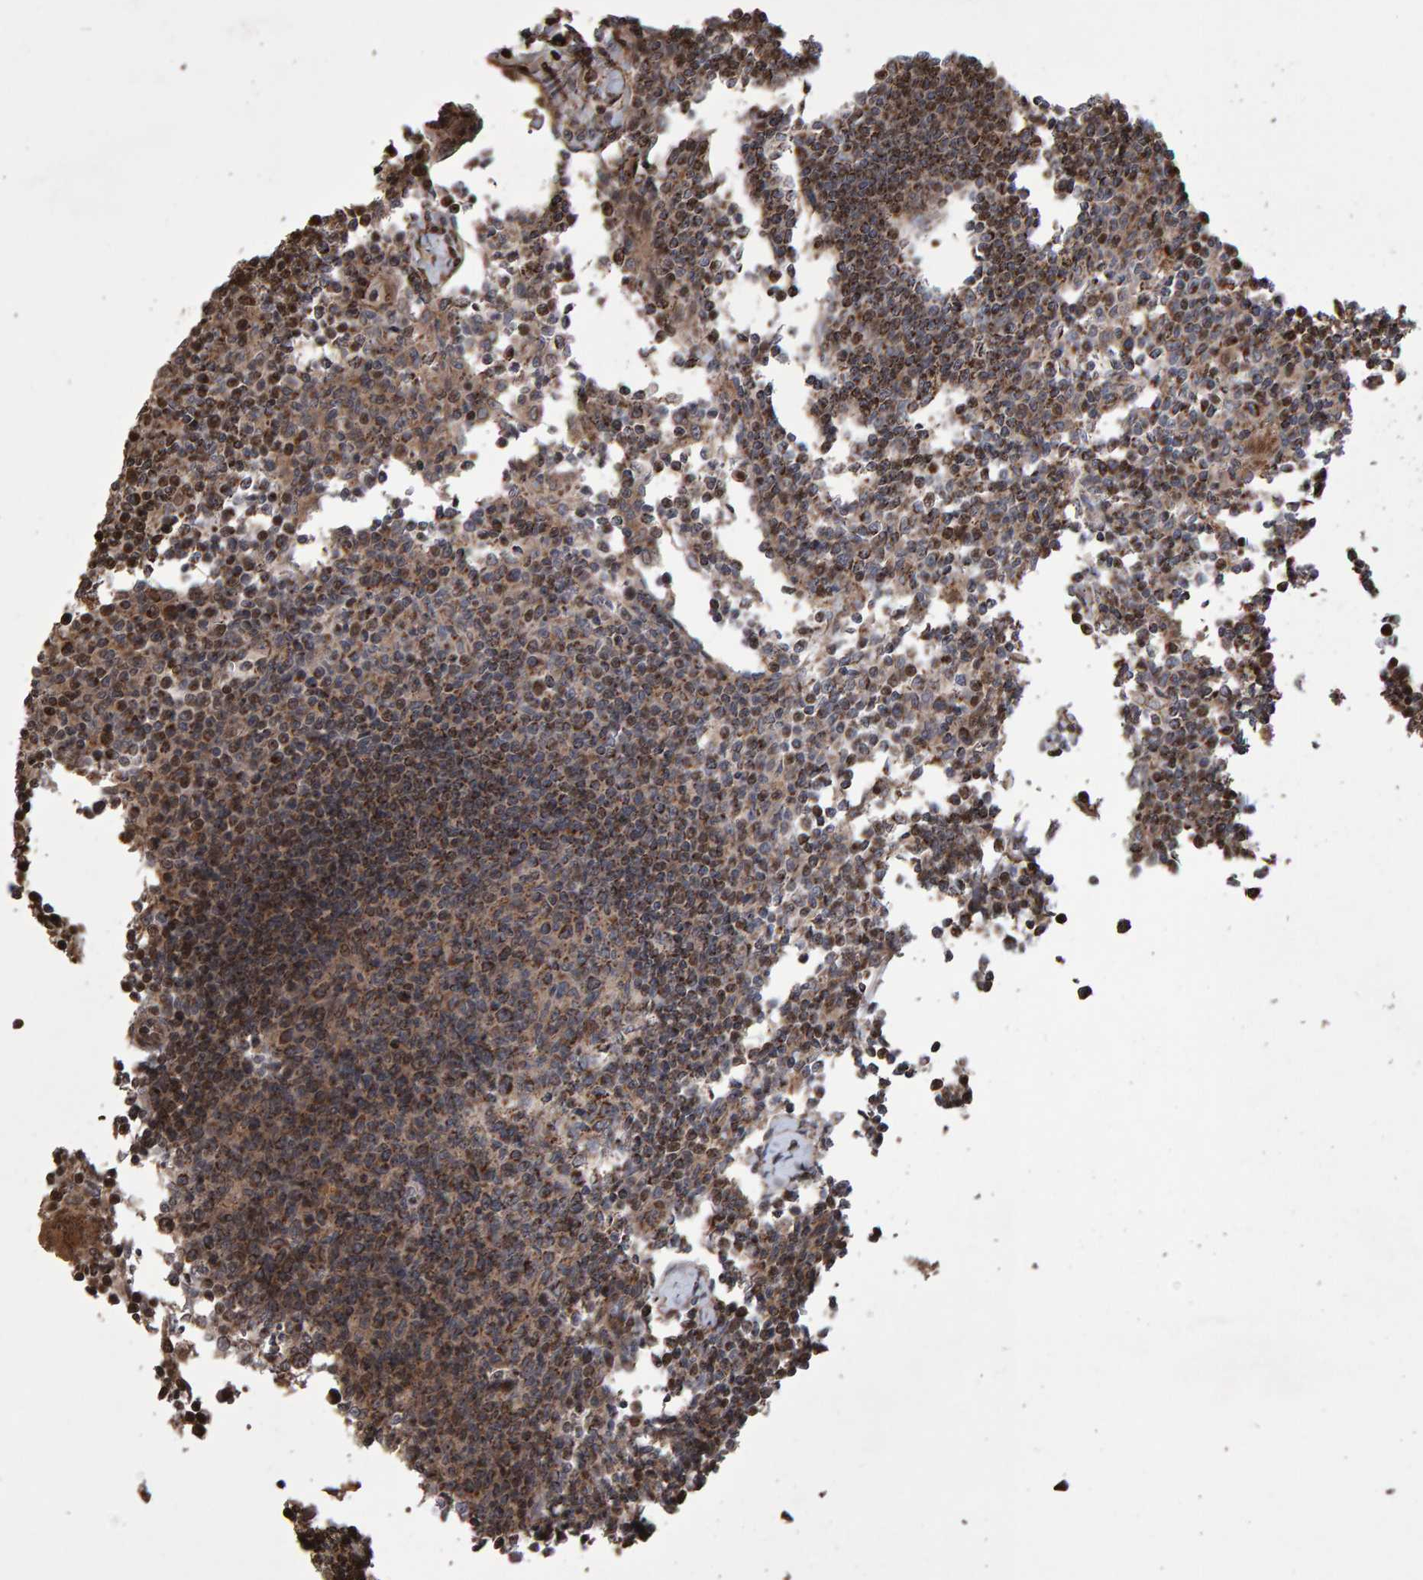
{"staining": {"intensity": "moderate", "quantity": ">75%", "location": "cytoplasmic/membranous"}, "tissue": "lymph node", "cell_type": "Germinal center cells", "image_type": "normal", "snomed": [{"axis": "morphology", "description": "Normal tissue, NOS"}, {"axis": "morphology", "description": "Inflammation, NOS"}, {"axis": "topography", "description": "Lymph node"}], "caption": "Lymph node stained for a protein demonstrates moderate cytoplasmic/membranous positivity in germinal center cells. (DAB (3,3'-diaminobenzidine) IHC with brightfield microscopy, high magnification).", "gene": "PECR", "patient": {"sex": "male", "age": 55}}